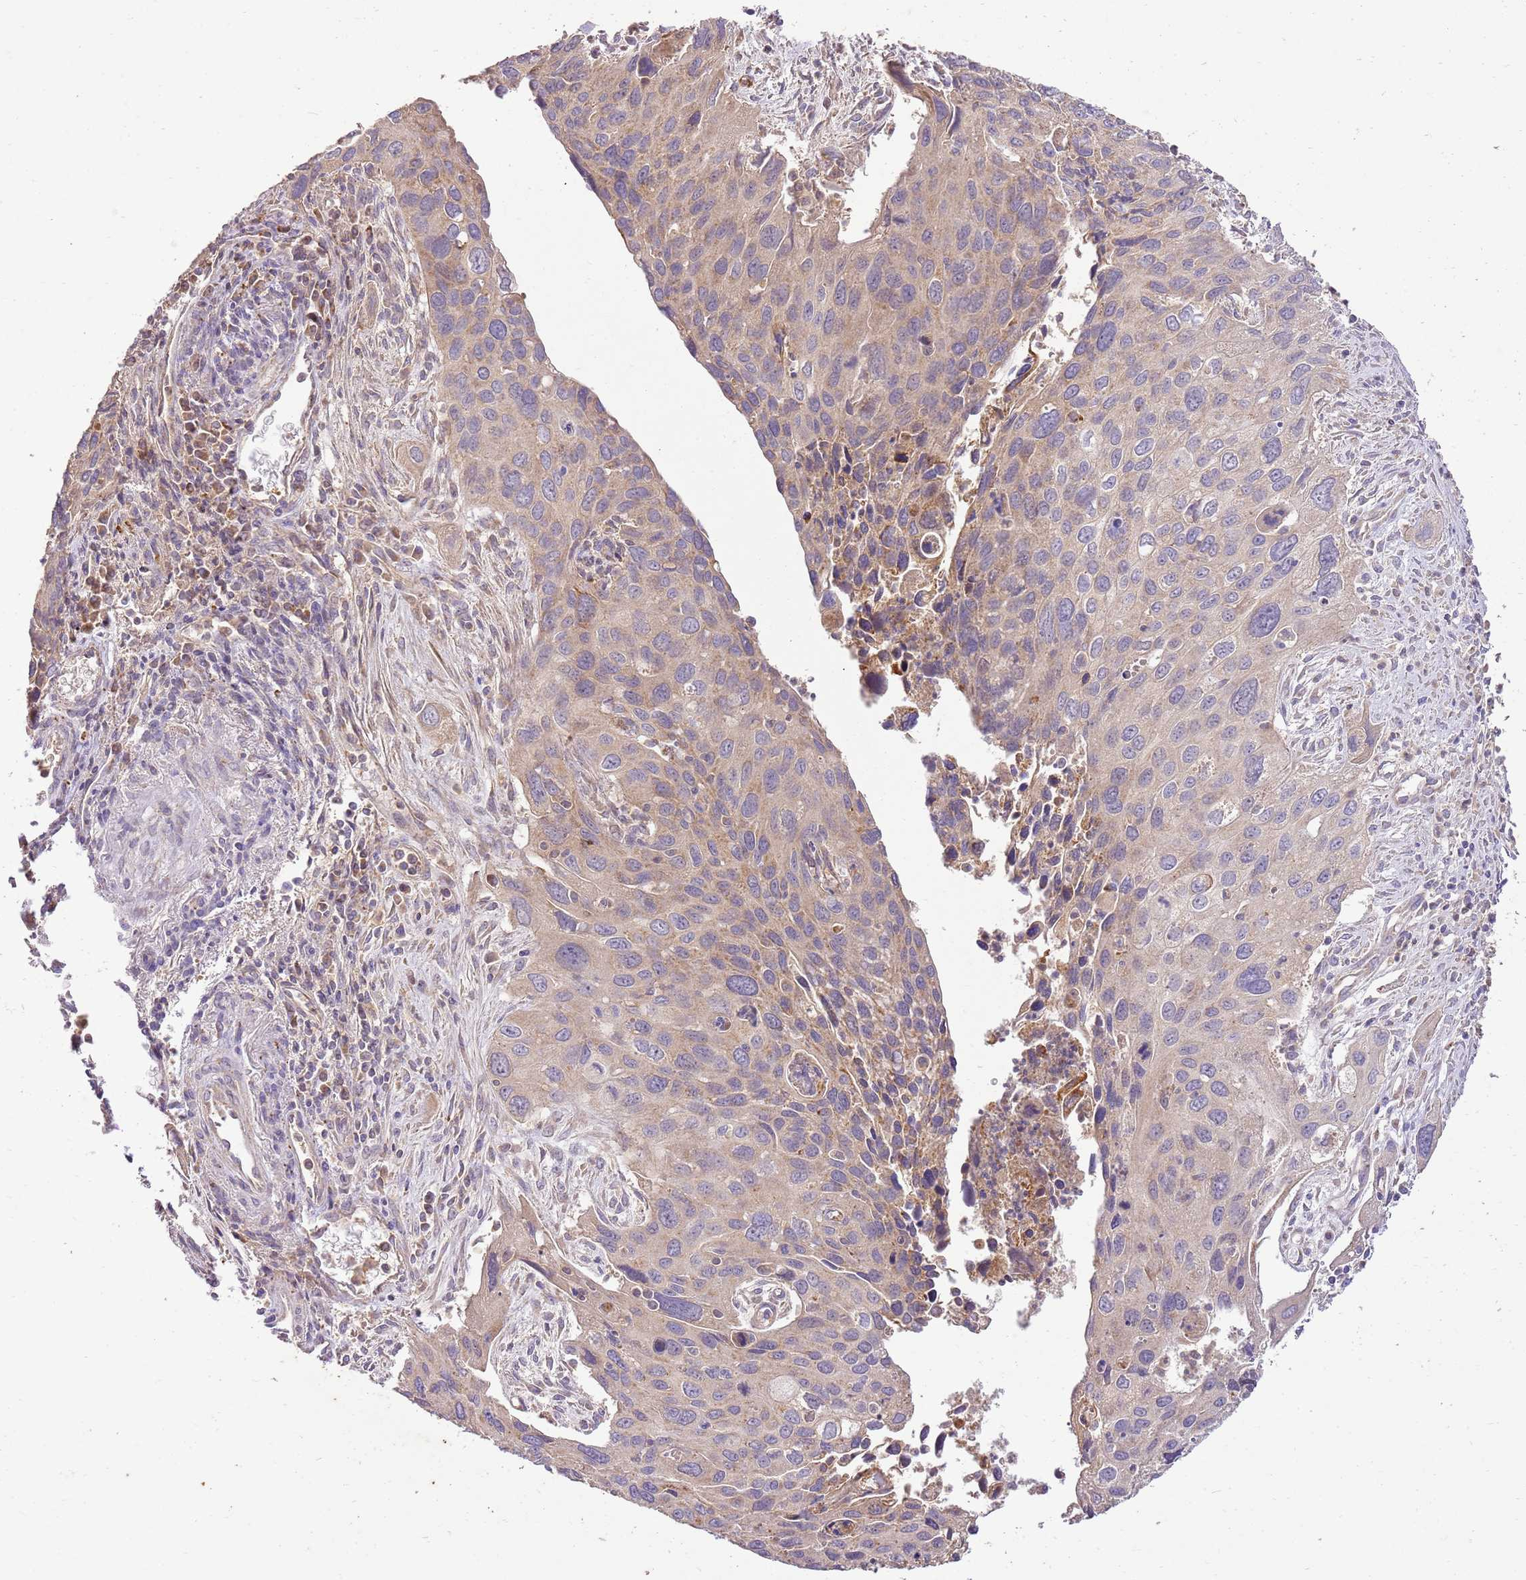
{"staining": {"intensity": "weak", "quantity": "25%-75%", "location": "cytoplasmic/membranous"}, "tissue": "cervical cancer", "cell_type": "Tumor cells", "image_type": "cancer", "snomed": [{"axis": "morphology", "description": "Squamous cell carcinoma, NOS"}, {"axis": "topography", "description": "Cervix"}], "caption": "There is low levels of weak cytoplasmic/membranous expression in tumor cells of cervical cancer (squamous cell carcinoma), as demonstrated by immunohistochemical staining (brown color).", "gene": "LRRC28", "patient": {"sex": "female", "age": 55}}